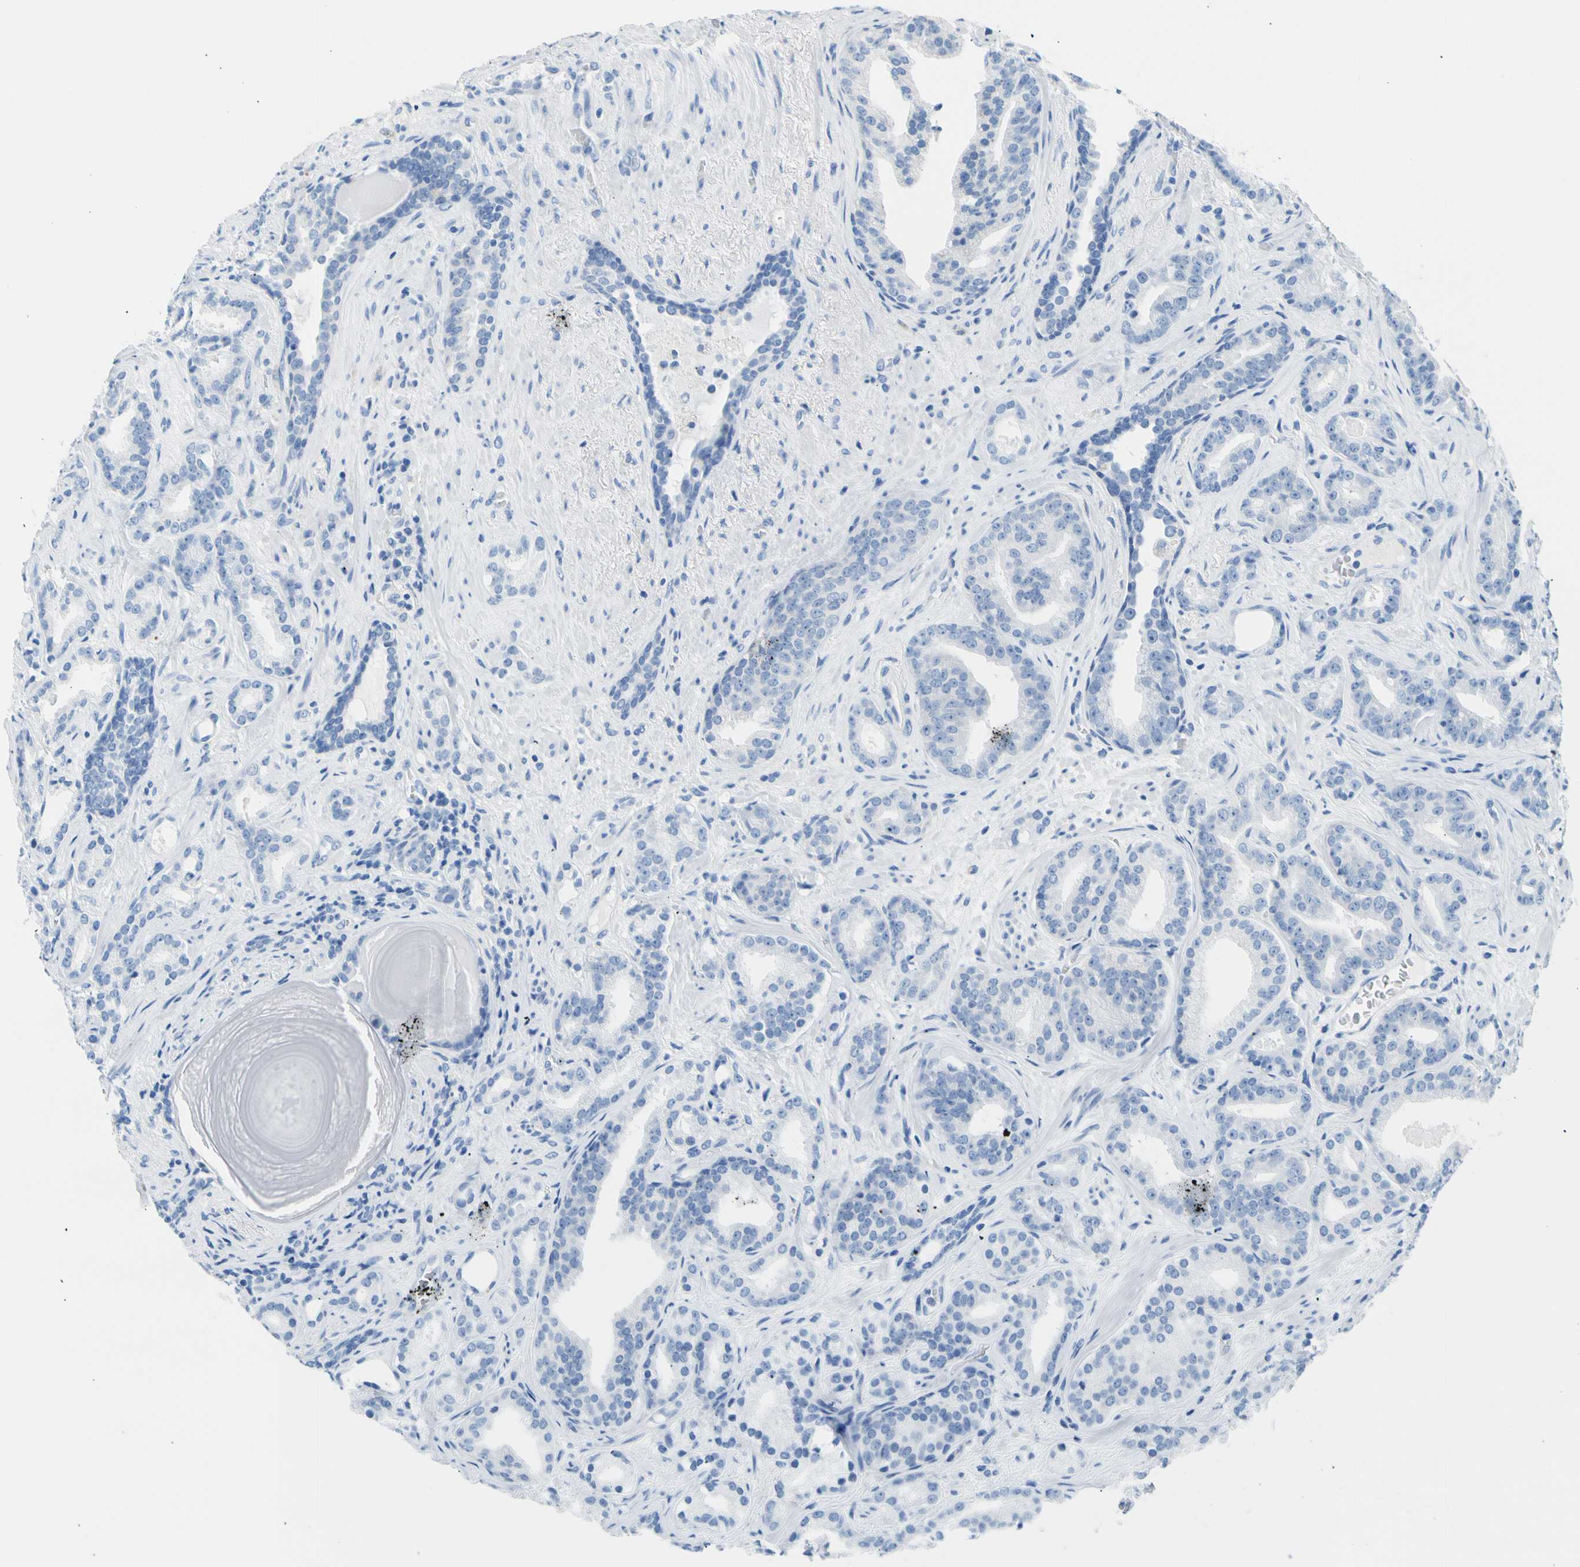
{"staining": {"intensity": "negative", "quantity": "none", "location": "none"}, "tissue": "prostate cancer", "cell_type": "Tumor cells", "image_type": "cancer", "snomed": [{"axis": "morphology", "description": "Adenocarcinoma, Low grade"}, {"axis": "topography", "description": "Prostate"}], "caption": "Tumor cells are negative for protein expression in human prostate low-grade adenocarcinoma. The staining is performed using DAB brown chromogen with nuclei counter-stained in using hematoxylin.", "gene": "CEL", "patient": {"sex": "male", "age": 63}}